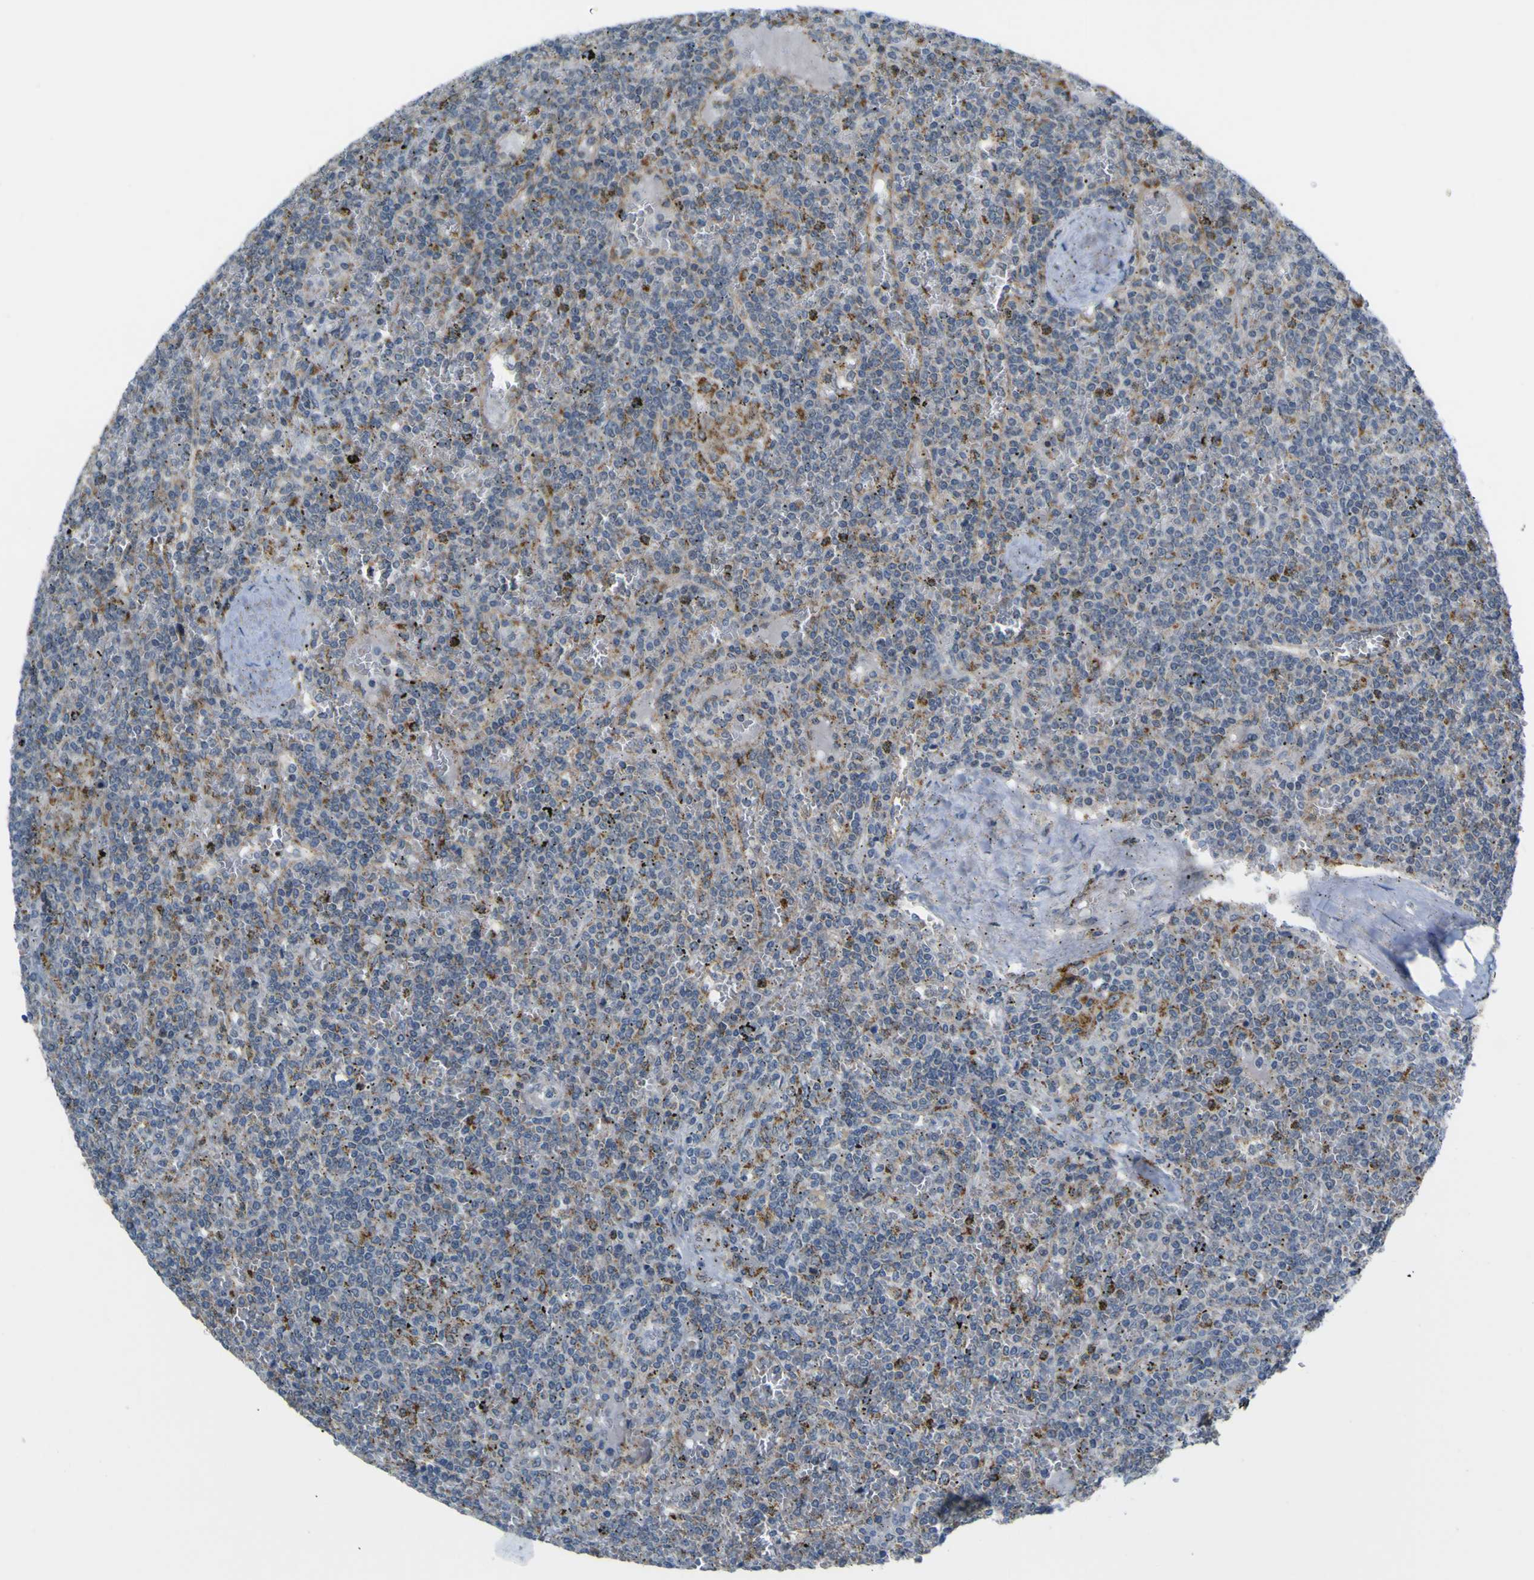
{"staining": {"intensity": "weak", "quantity": "<25%", "location": "cytoplasmic/membranous"}, "tissue": "lymphoma", "cell_type": "Tumor cells", "image_type": "cancer", "snomed": [{"axis": "morphology", "description": "Malignant lymphoma, non-Hodgkin's type, Low grade"}, {"axis": "topography", "description": "Spleen"}], "caption": "Immunohistochemistry (IHC) image of human lymphoma stained for a protein (brown), which exhibits no positivity in tumor cells.", "gene": "ACBD5", "patient": {"sex": "female", "age": 19}}